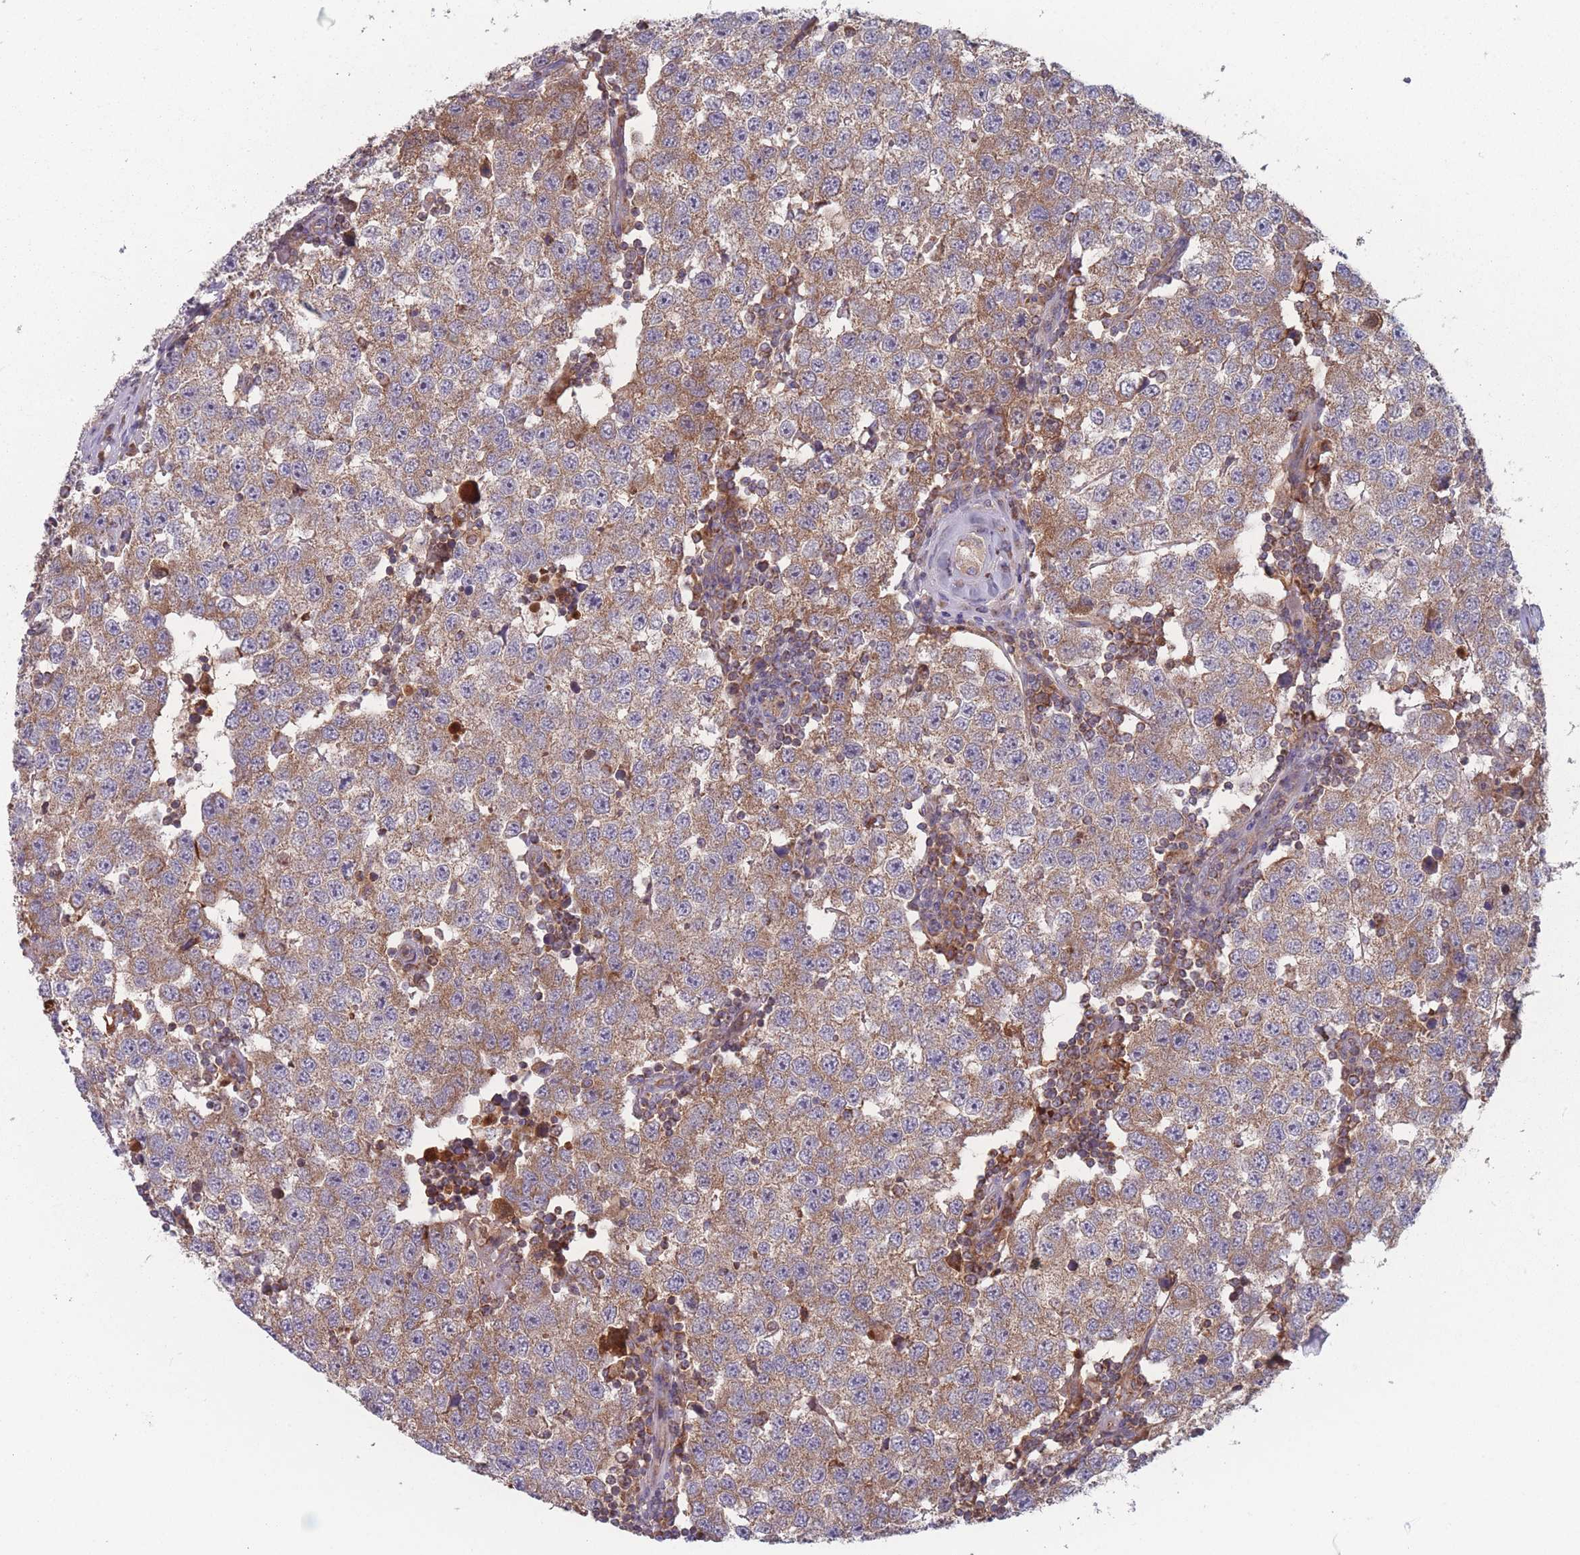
{"staining": {"intensity": "moderate", "quantity": ">75%", "location": "cytoplasmic/membranous"}, "tissue": "testis cancer", "cell_type": "Tumor cells", "image_type": "cancer", "snomed": [{"axis": "morphology", "description": "Seminoma, NOS"}, {"axis": "topography", "description": "Testis"}], "caption": "Immunohistochemistry image of human seminoma (testis) stained for a protein (brown), which exhibits medium levels of moderate cytoplasmic/membranous staining in about >75% of tumor cells.", "gene": "ATP5MG", "patient": {"sex": "male", "age": 34}}